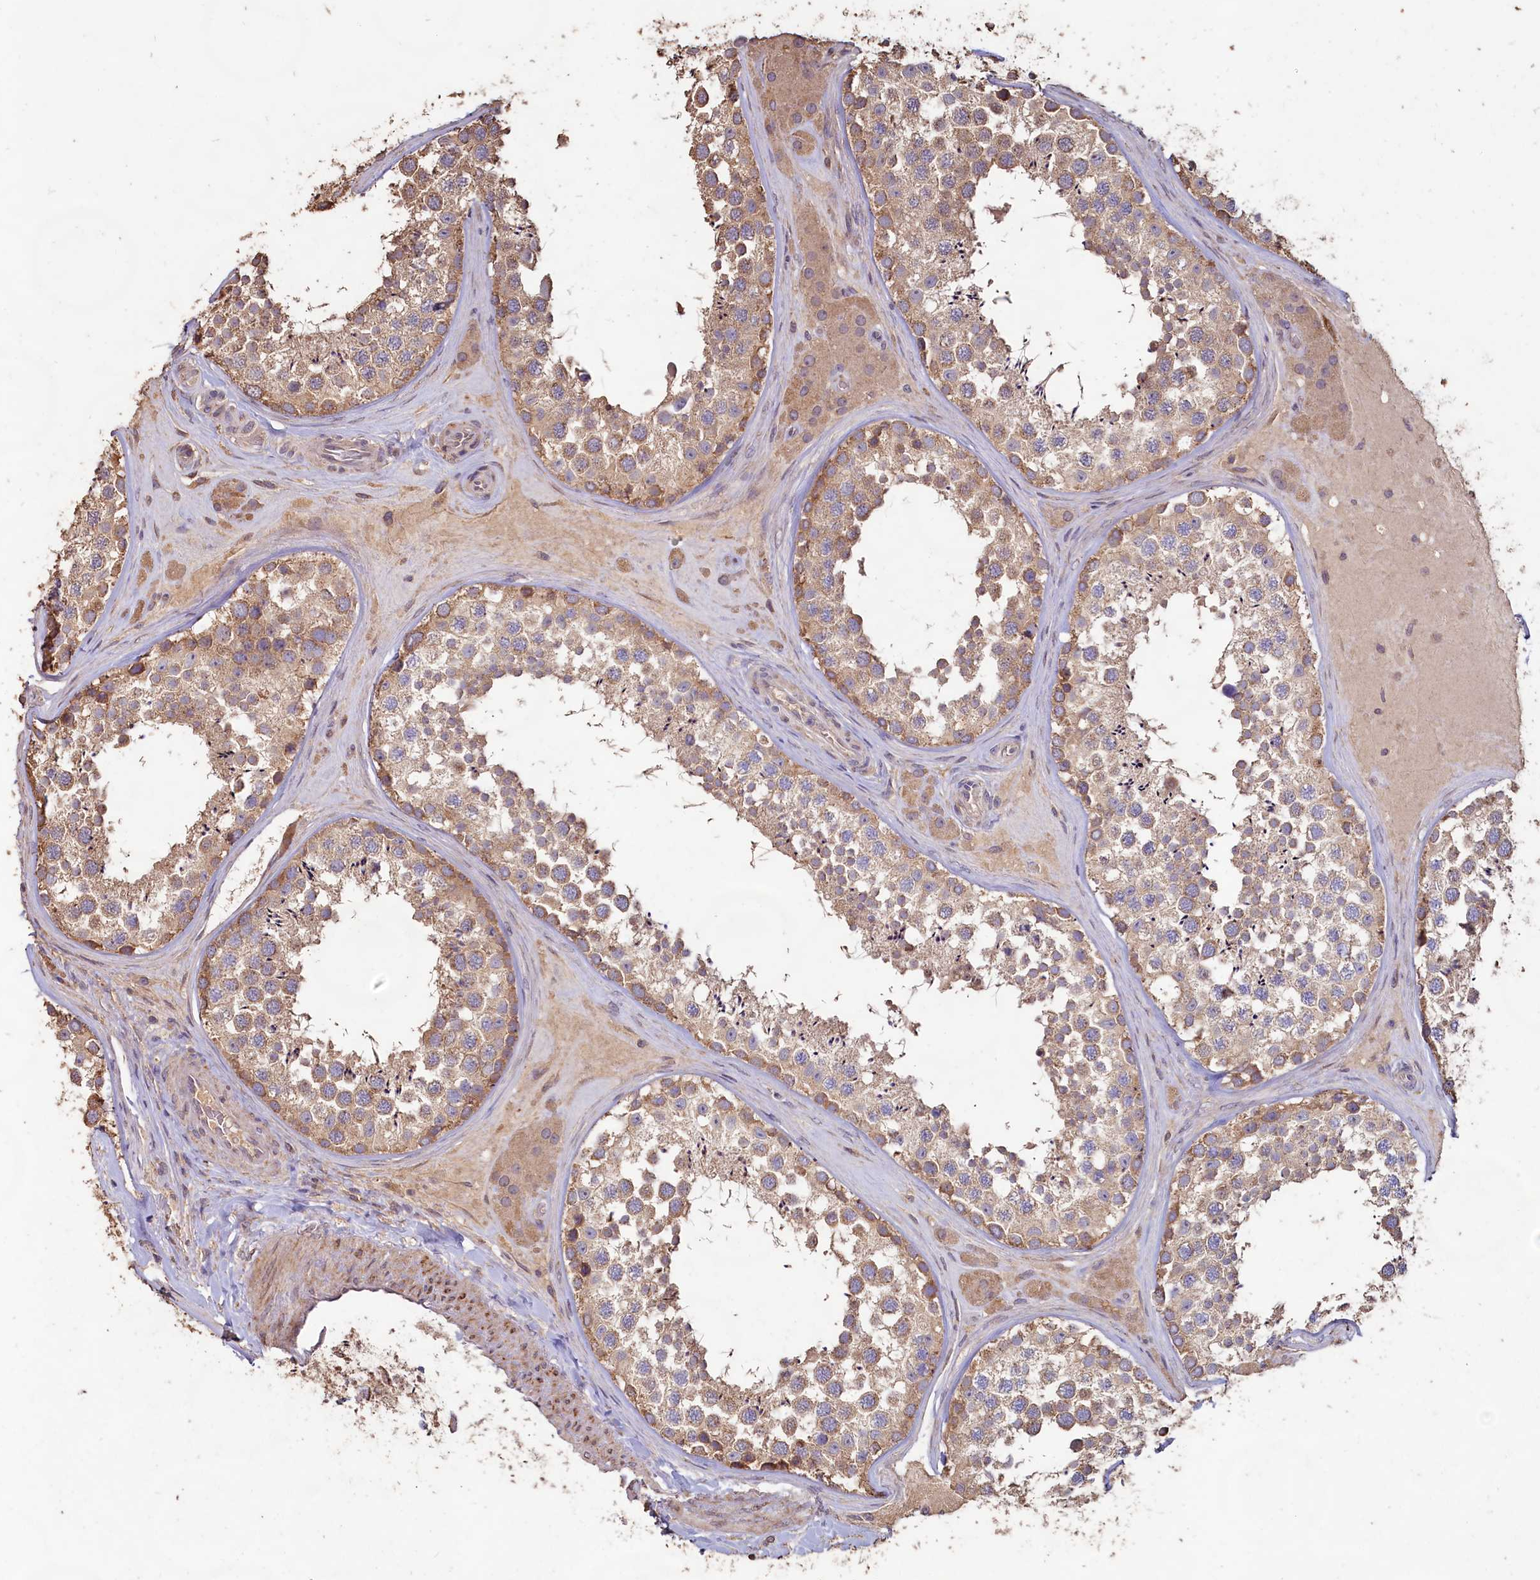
{"staining": {"intensity": "moderate", "quantity": ">75%", "location": "cytoplasmic/membranous"}, "tissue": "testis", "cell_type": "Cells in seminiferous ducts", "image_type": "normal", "snomed": [{"axis": "morphology", "description": "Normal tissue, NOS"}, {"axis": "topography", "description": "Testis"}], "caption": "Benign testis was stained to show a protein in brown. There is medium levels of moderate cytoplasmic/membranous staining in approximately >75% of cells in seminiferous ducts.", "gene": "FUNDC1", "patient": {"sex": "male", "age": 46}}